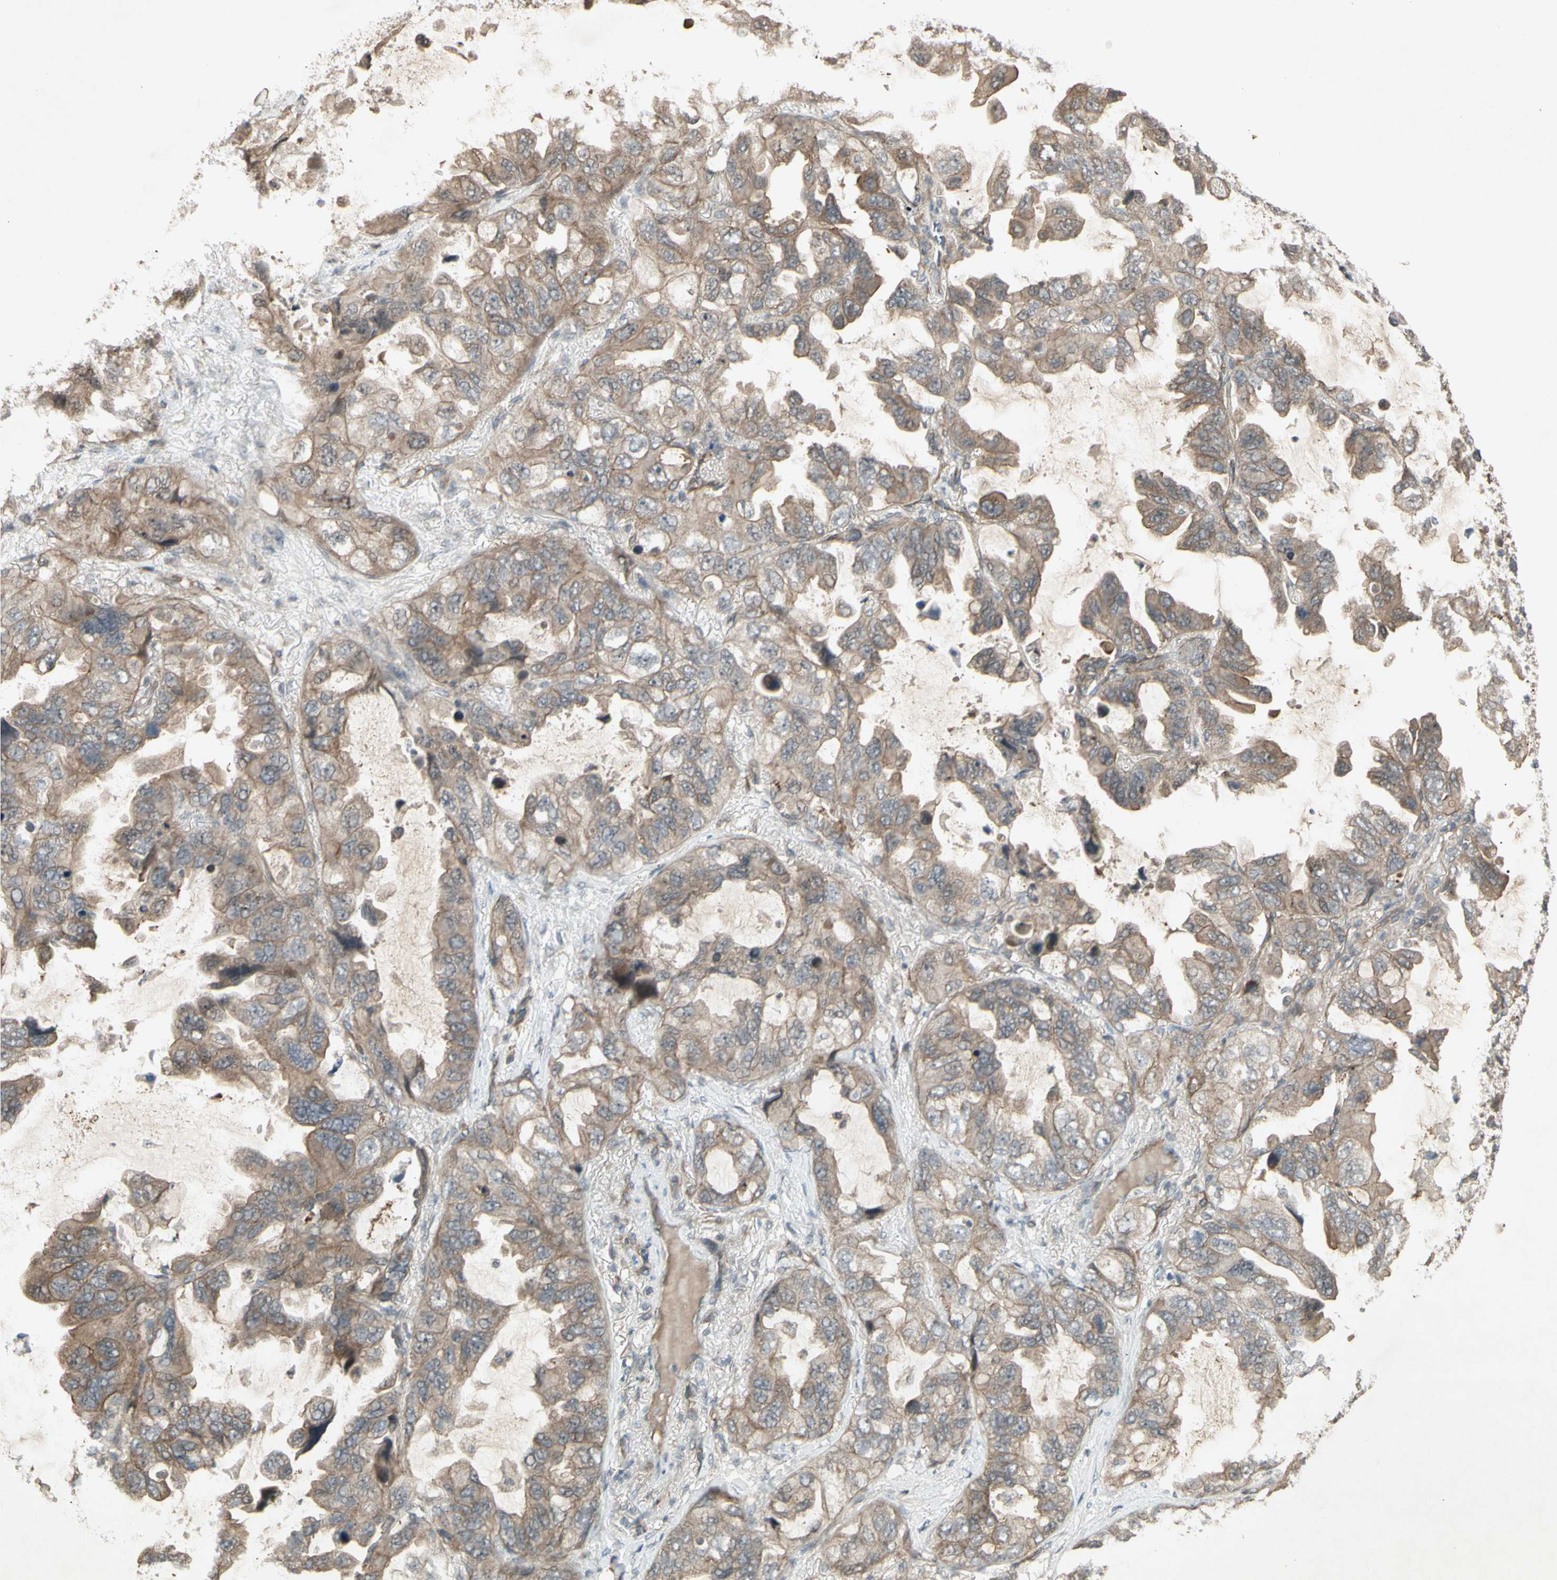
{"staining": {"intensity": "weak", "quantity": ">75%", "location": "cytoplasmic/membranous"}, "tissue": "lung cancer", "cell_type": "Tumor cells", "image_type": "cancer", "snomed": [{"axis": "morphology", "description": "Squamous cell carcinoma, NOS"}, {"axis": "topography", "description": "Lung"}], "caption": "Human squamous cell carcinoma (lung) stained with a protein marker exhibits weak staining in tumor cells.", "gene": "JAG1", "patient": {"sex": "female", "age": 73}}